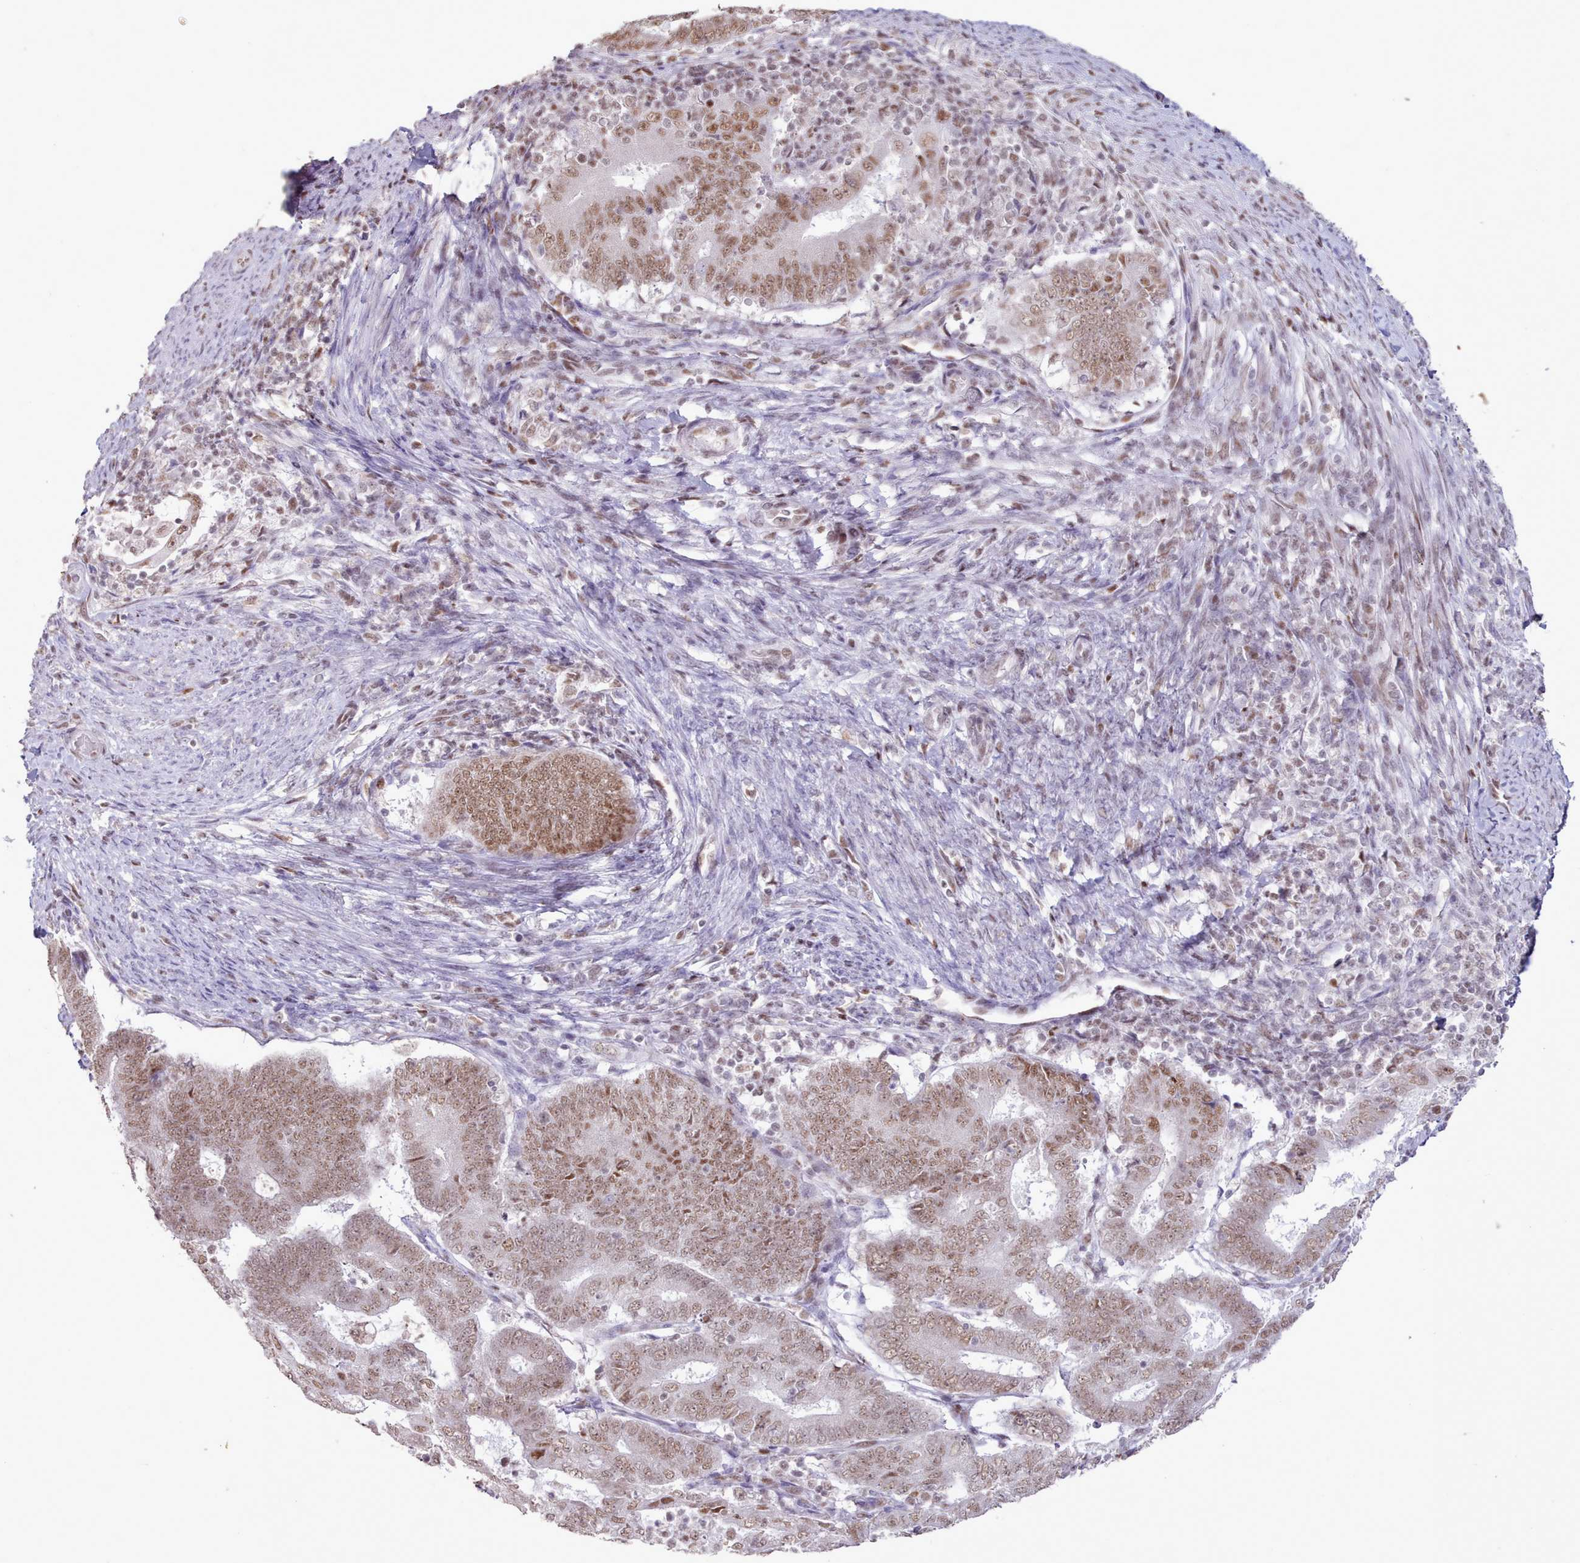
{"staining": {"intensity": "moderate", "quantity": ">75%", "location": "nuclear"}, "tissue": "endometrial cancer", "cell_type": "Tumor cells", "image_type": "cancer", "snomed": [{"axis": "morphology", "description": "Adenocarcinoma, NOS"}, {"axis": "topography", "description": "Endometrium"}], "caption": "Endometrial cancer (adenocarcinoma) stained with a brown dye reveals moderate nuclear positive expression in about >75% of tumor cells.", "gene": "TAF15", "patient": {"sex": "female", "age": 70}}